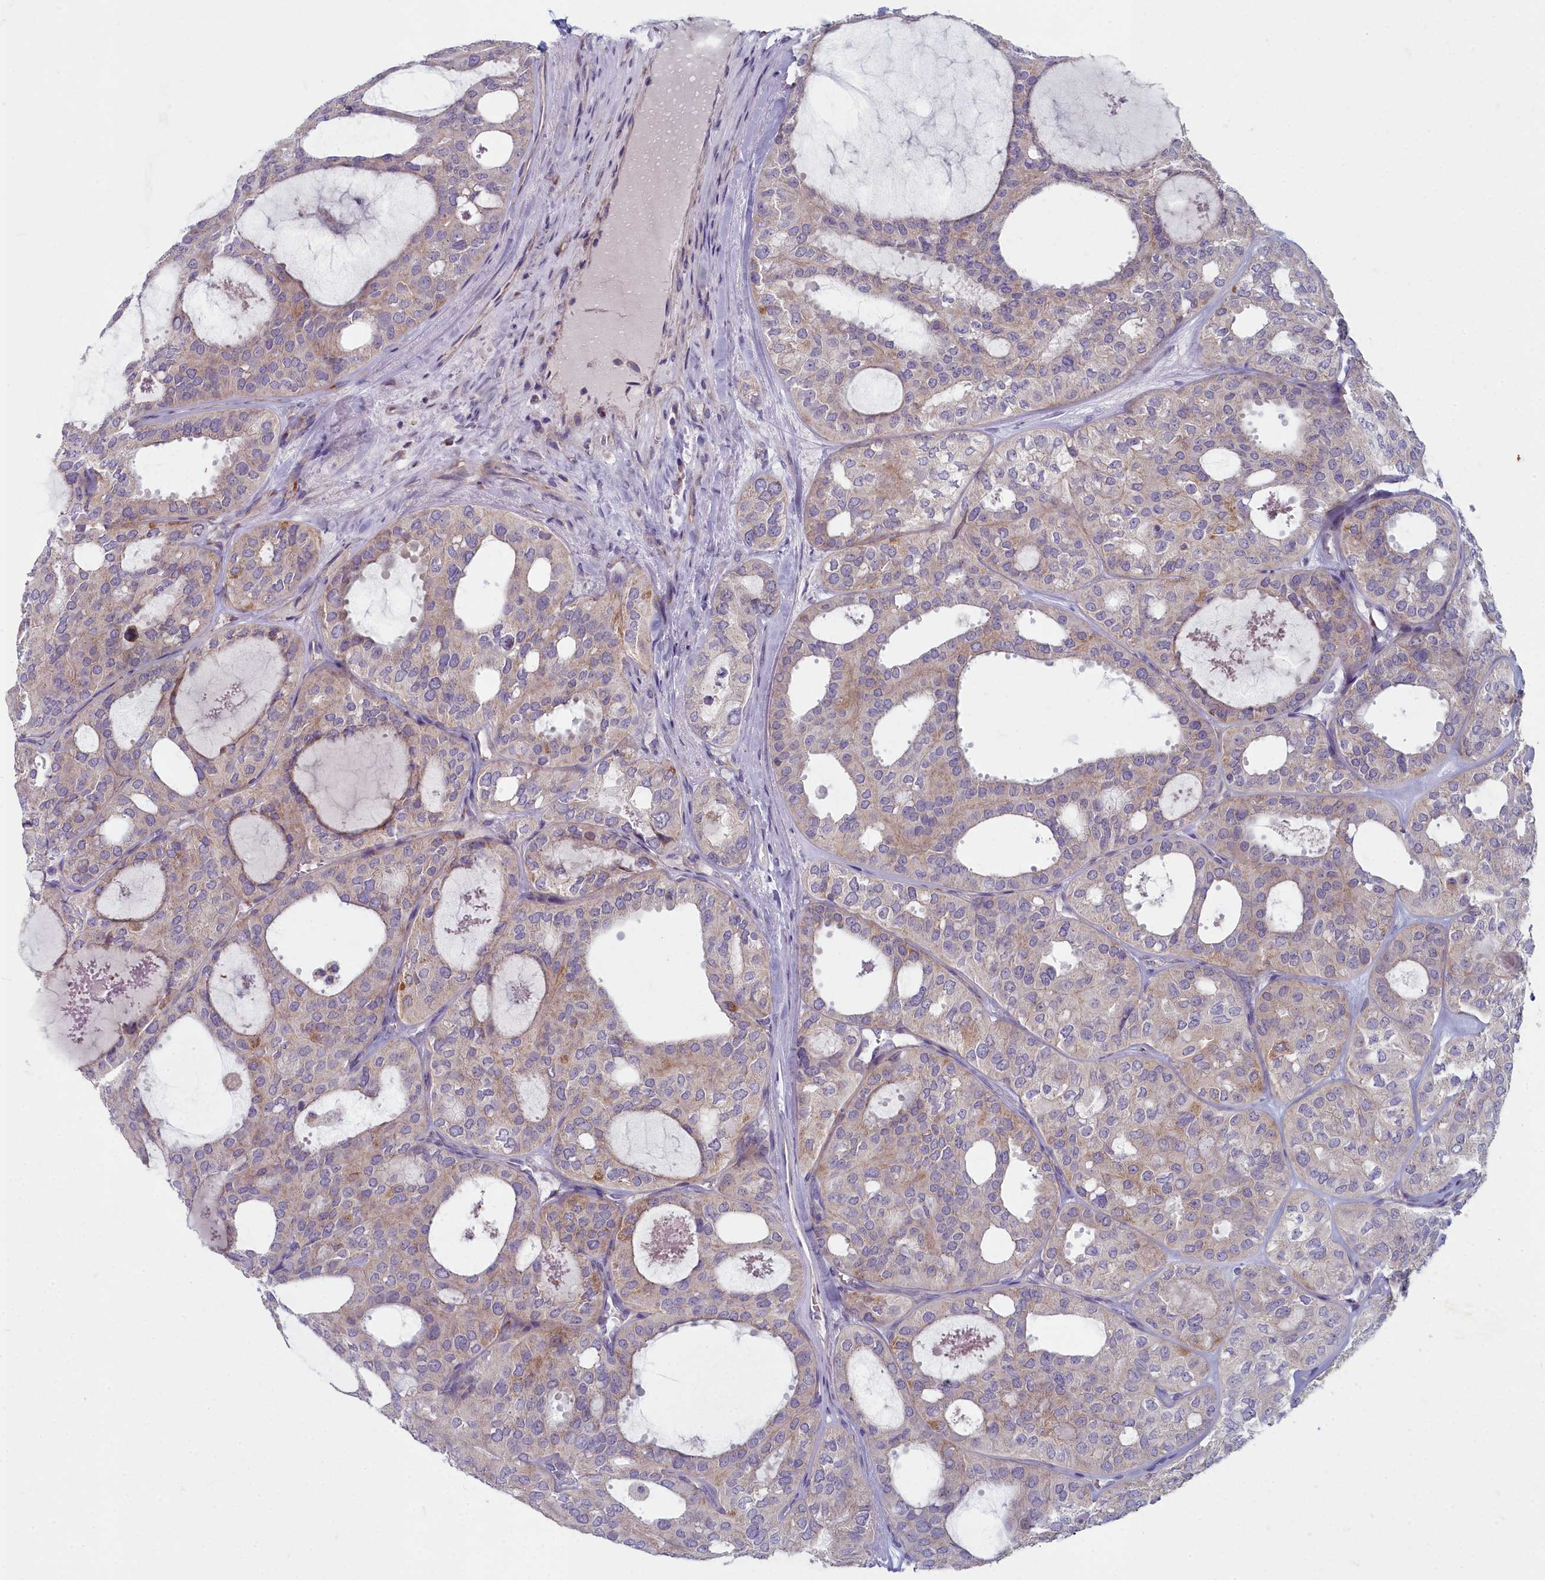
{"staining": {"intensity": "weak", "quantity": "<25%", "location": "cytoplasmic/membranous"}, "tissue": "thyroid cancer", "cell_type": "Tumor cells", "image_type": "cancer", "snomed": [{"axis": "morphology", "description": "Follicular adenoma carcinoma, NOS"}, {"axis": "topography", "description": "Thyroid gland"}], "caption": "Immunohistochemical staining of human thyroid cancer (follicular adenoma carcinoma) shows no significant staining in tumor cells.", "gene": "INSYN2A", "patient": {"sex": "male", "age": 75}}